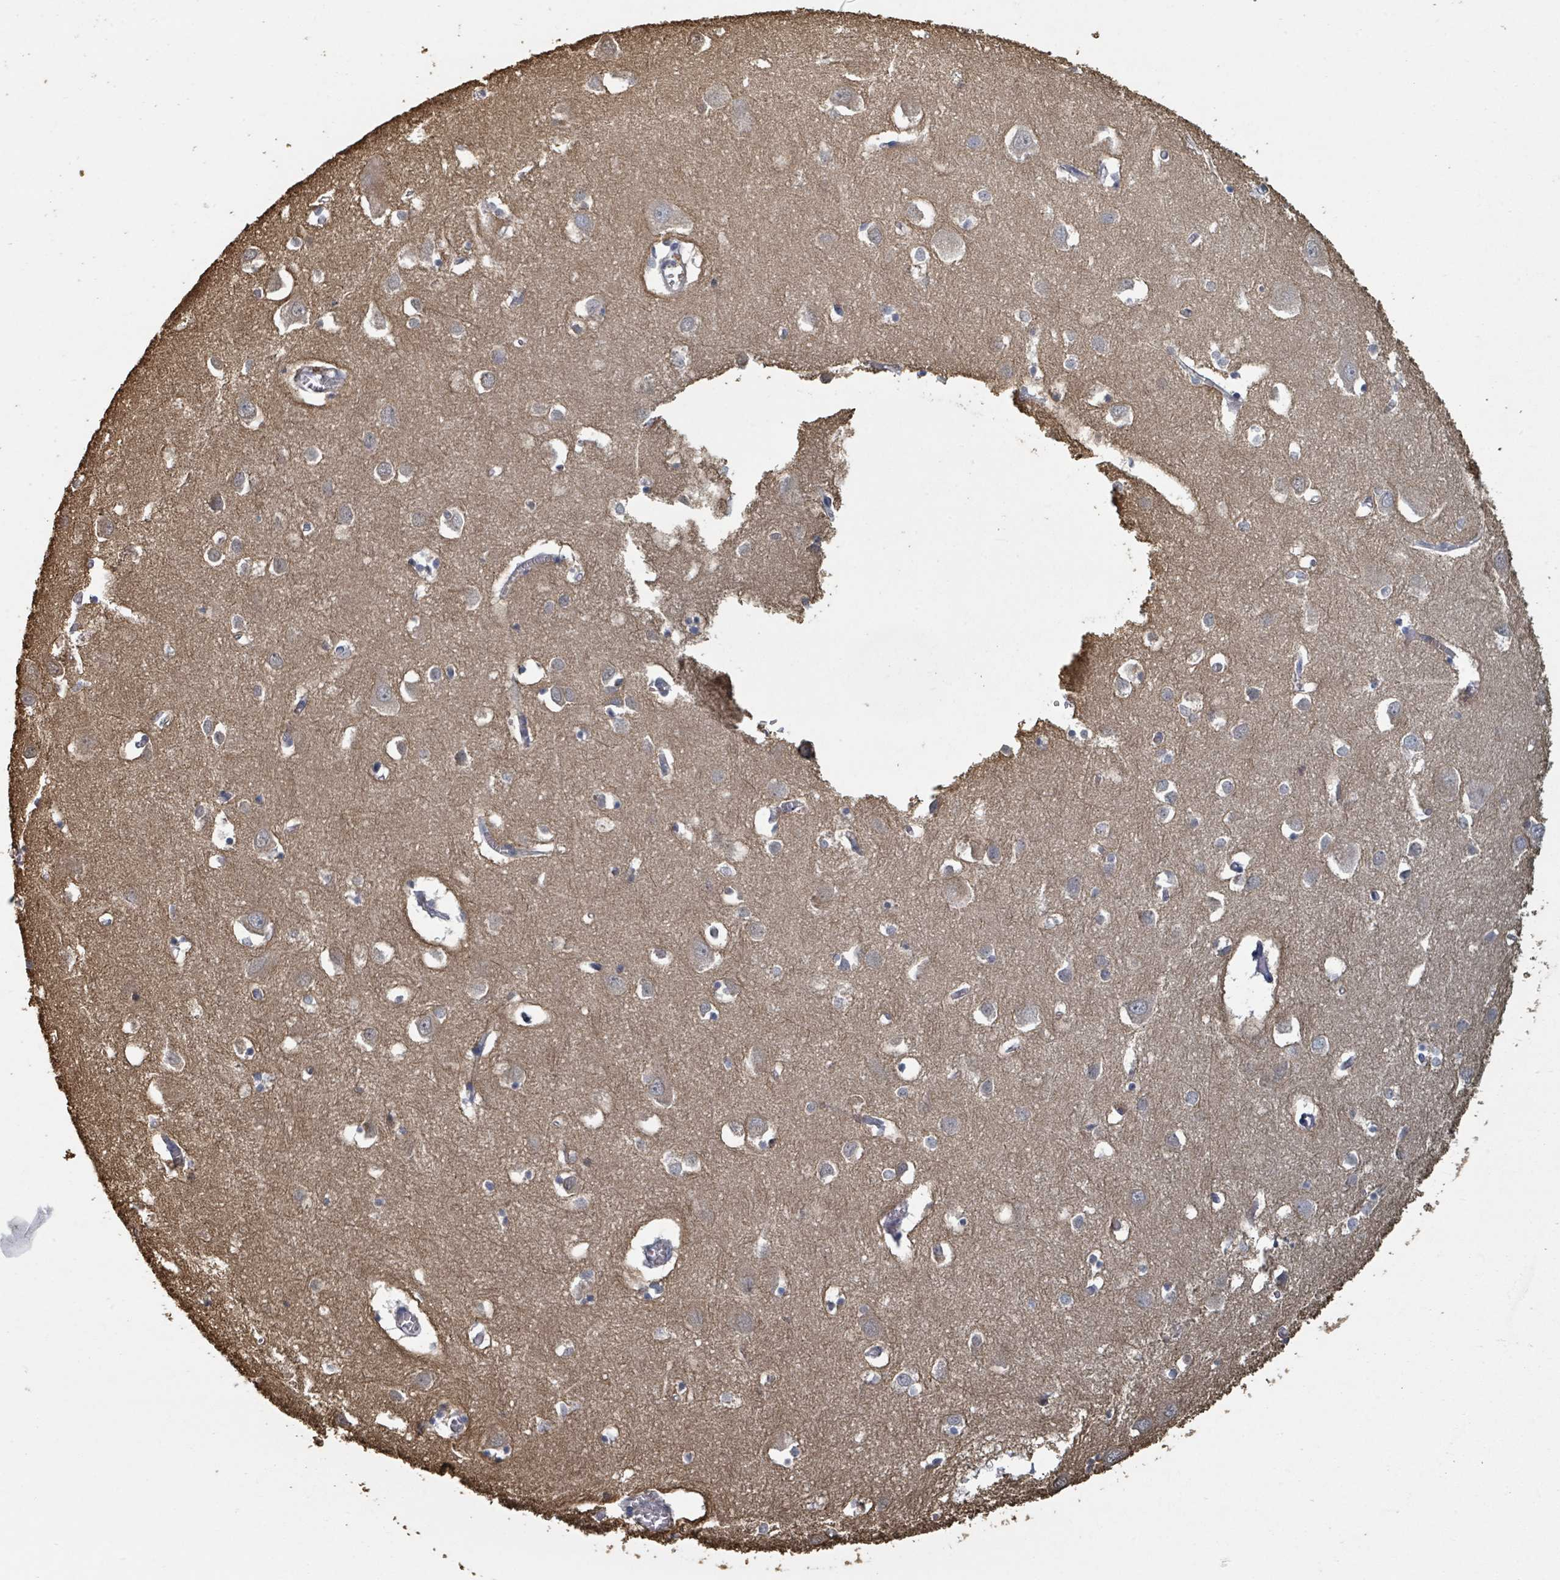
{"staining": {"intensity": "negative", "quantity": "none", "location": "none"}, "tissue": "cerebral cortex", "cell_type": "Endothelial cells", "image_type": "normal", "snomed": [{"axis": "morphology", "description": "Normal tissue, NOS"}, {"axis": "topography", "description": "Cerebral cortex"}], "caption": "Protein analysis of unremarkable cerebral cortex demonstrates no significant staining in endothelial cells.", "gene": "PLAUR", "patient": {"sex": "male", "age": 70}}